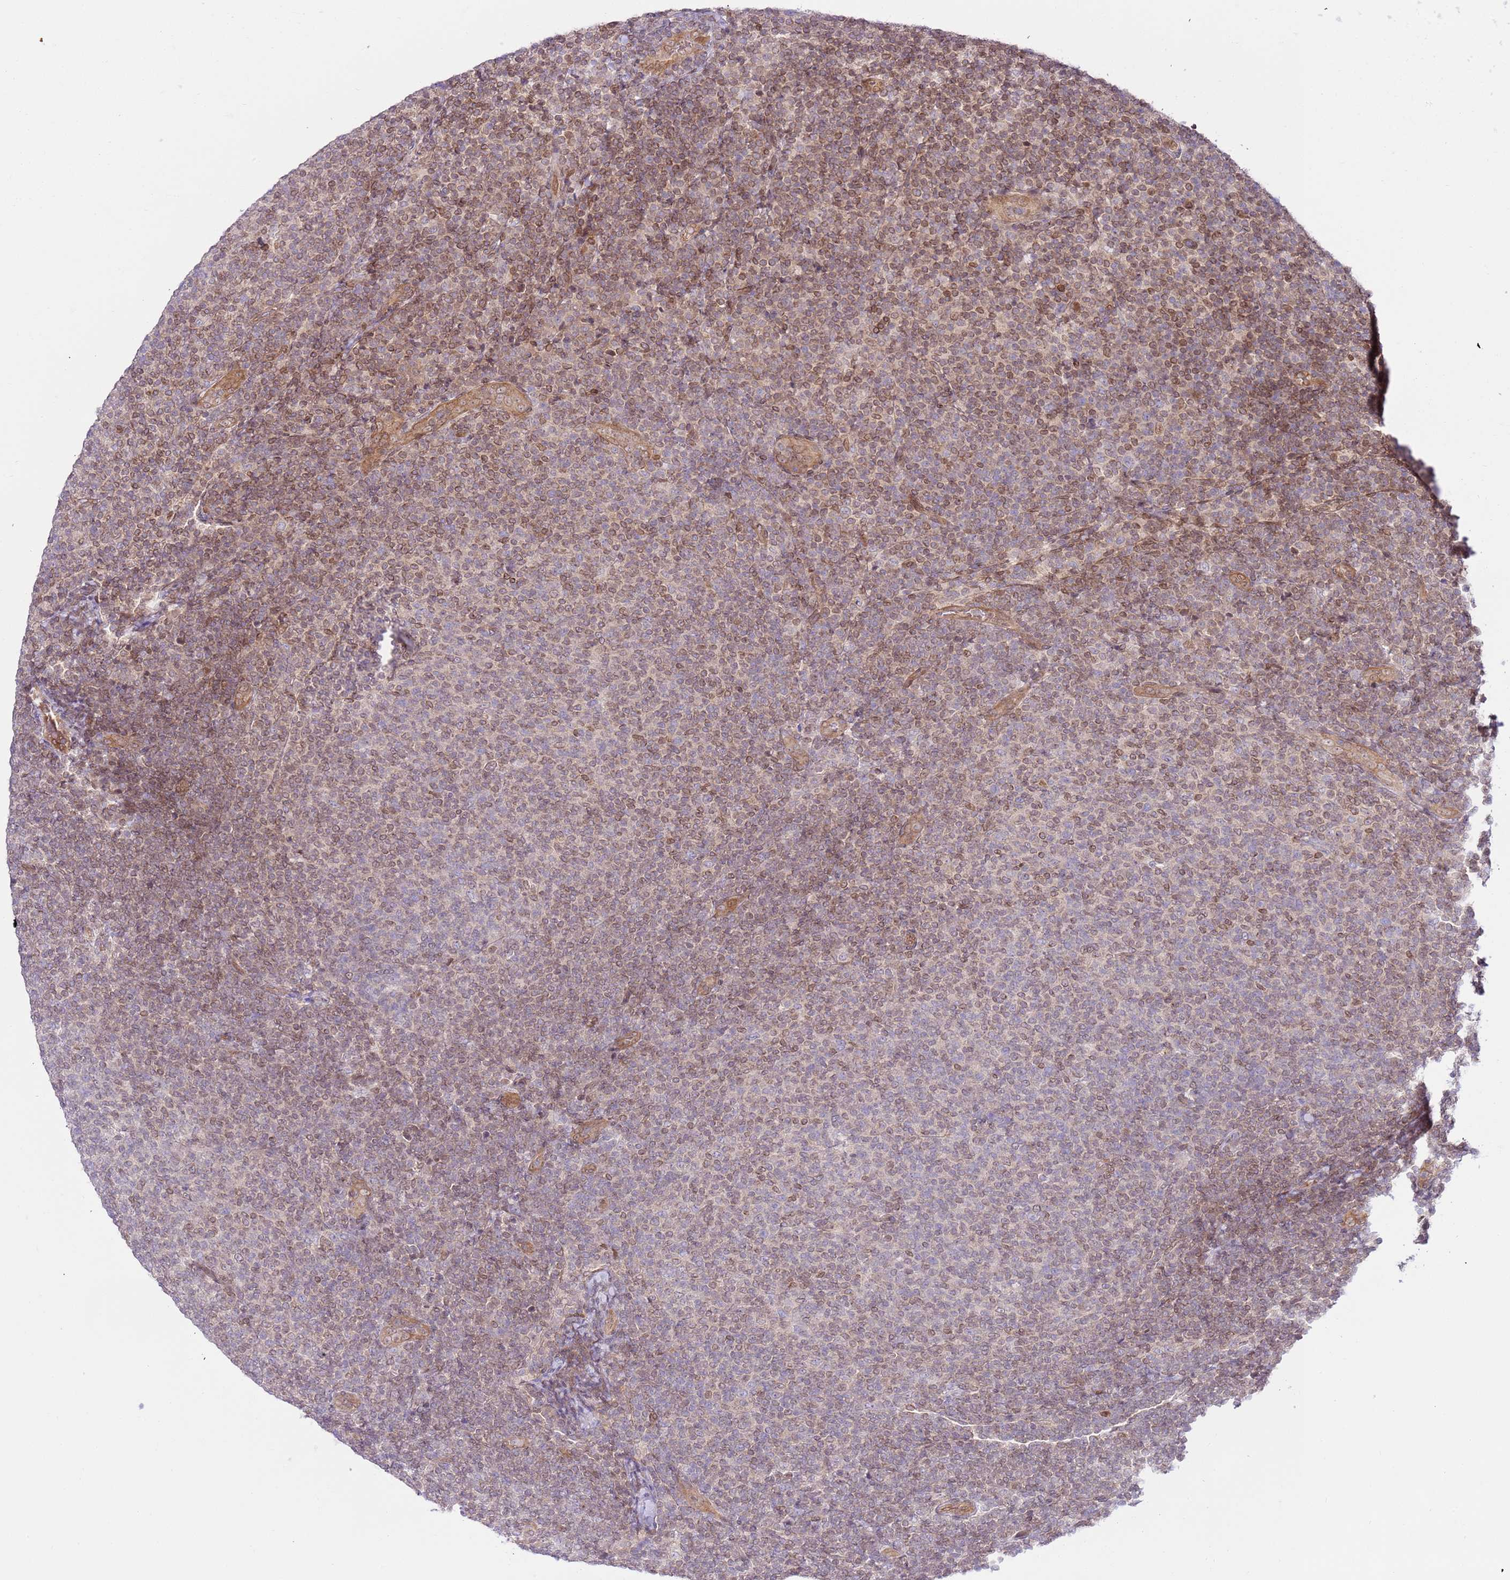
{"staining": {"intensity": "moderate", "quantity": "25%-75%", "location": "cytoplasmic/membranous"}, "tissue": "lymphoma", "cell_type": "Tumor cells", "image_type": "cancer", "snomed": [{"axis": "morphology", "description": "Malignant lymphoma, non-Hodgkin's type, Low grade"}, {"axis": "topography", "description": "Lymph node"}], "caption": "Immunohistochemistry of human lymphoma reveals medium levels of moderate cytoplasmic/membranous staining in approximately 25%-75% of tumor cells.", "gene": "TRIM37", "patient": {"sex": "male", "age": 66}}